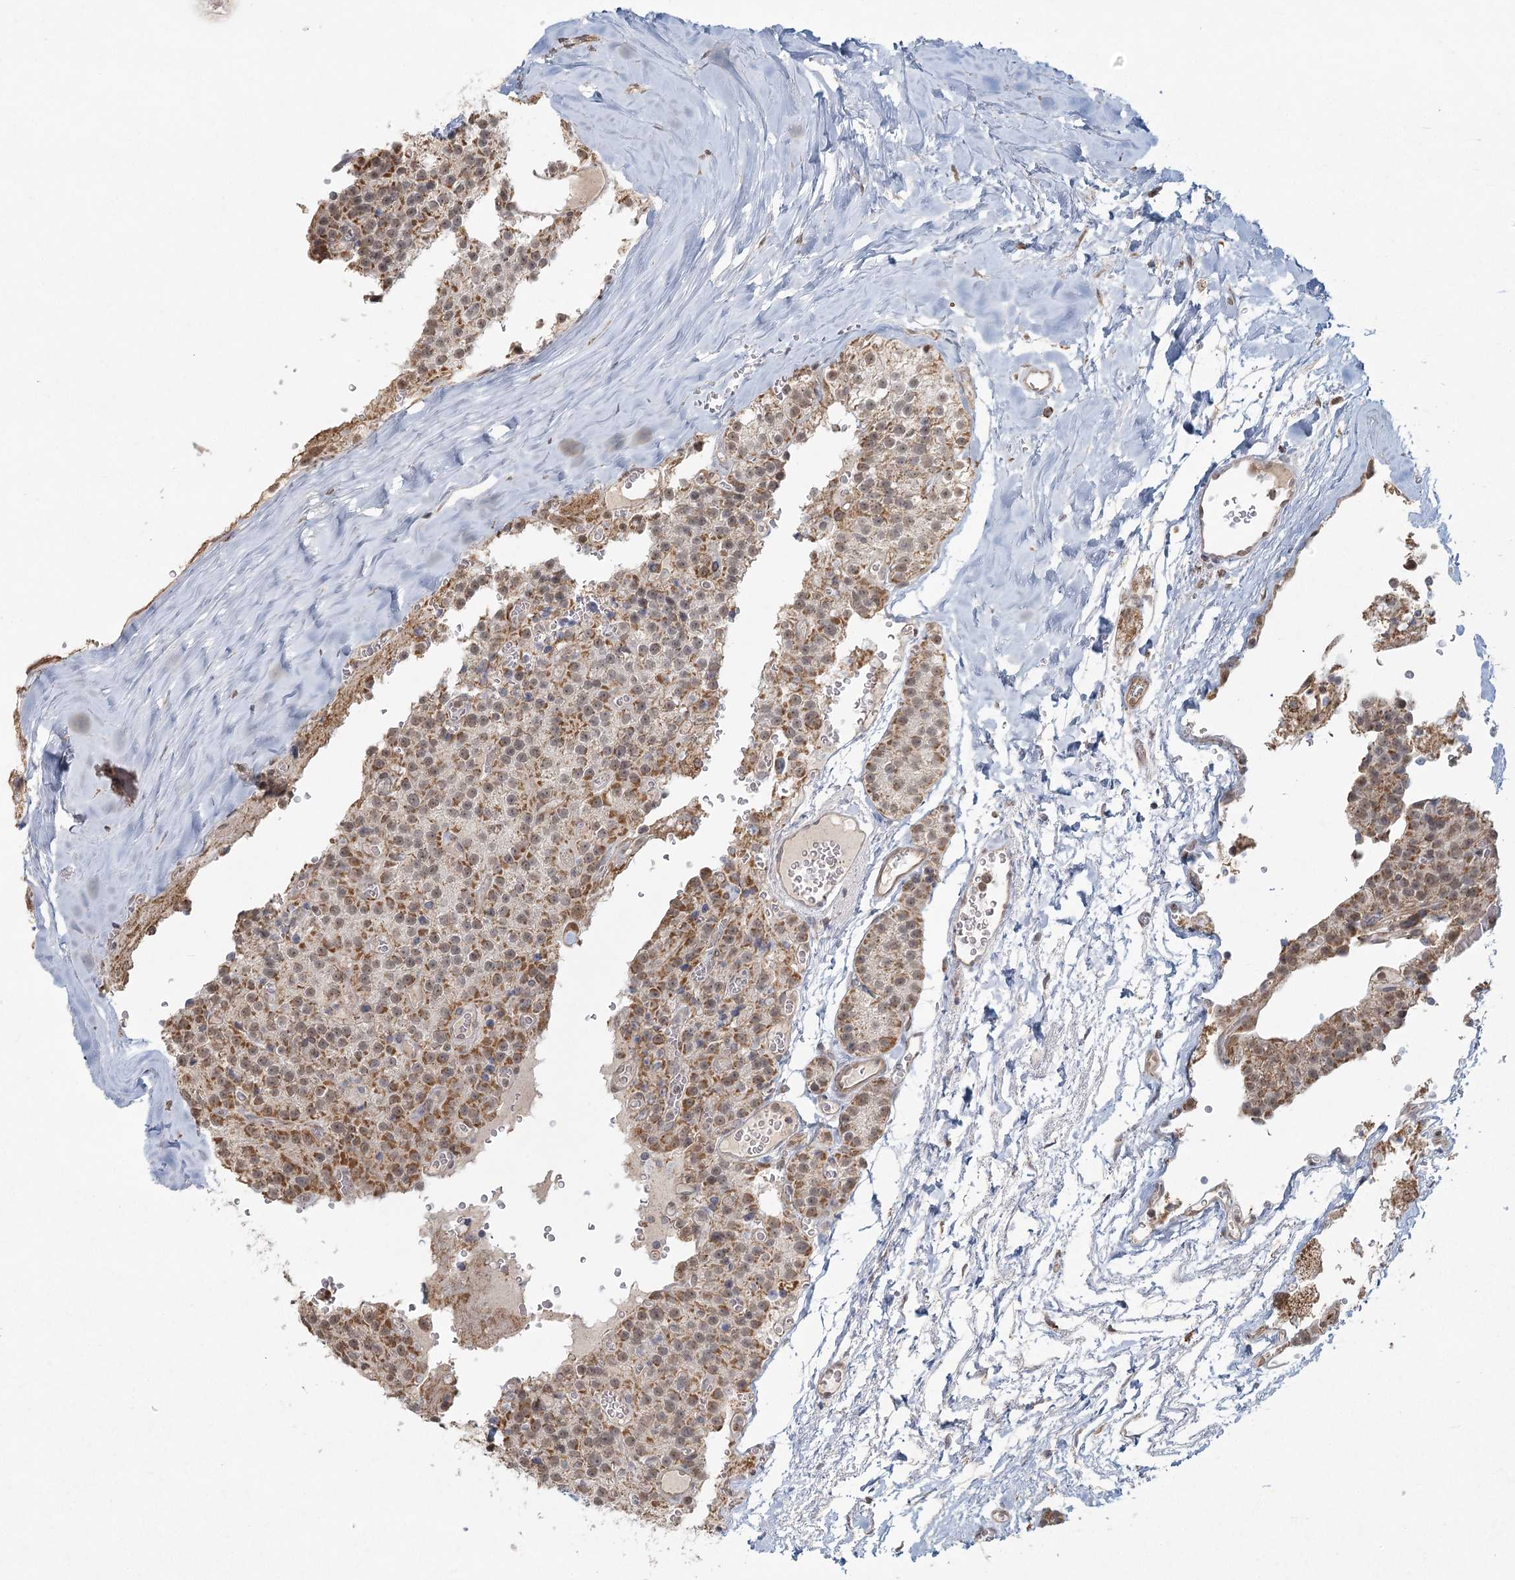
{"staining": {"intensity": "moderate", "quantity": ">75%", "location": "cytoplasmic/membranous,nuclear"}, "tissue": "parathyroid gland", "cell_type": "Glandular cells", "image_type": "normal", "snomed": [{"axis": "morphology", "description": "Normal tissue, NOS"}, {"axis": "topography", "description": "Parathyroid gland"}], "caption": "This is an image of IHC staining of normal parathyroid gland, which shows moderate staining in the cytoplasmic/membranous,nuclear of glandular cells.", "gene": "LACTB", "patient": {"sex": "female", "age": 64}}